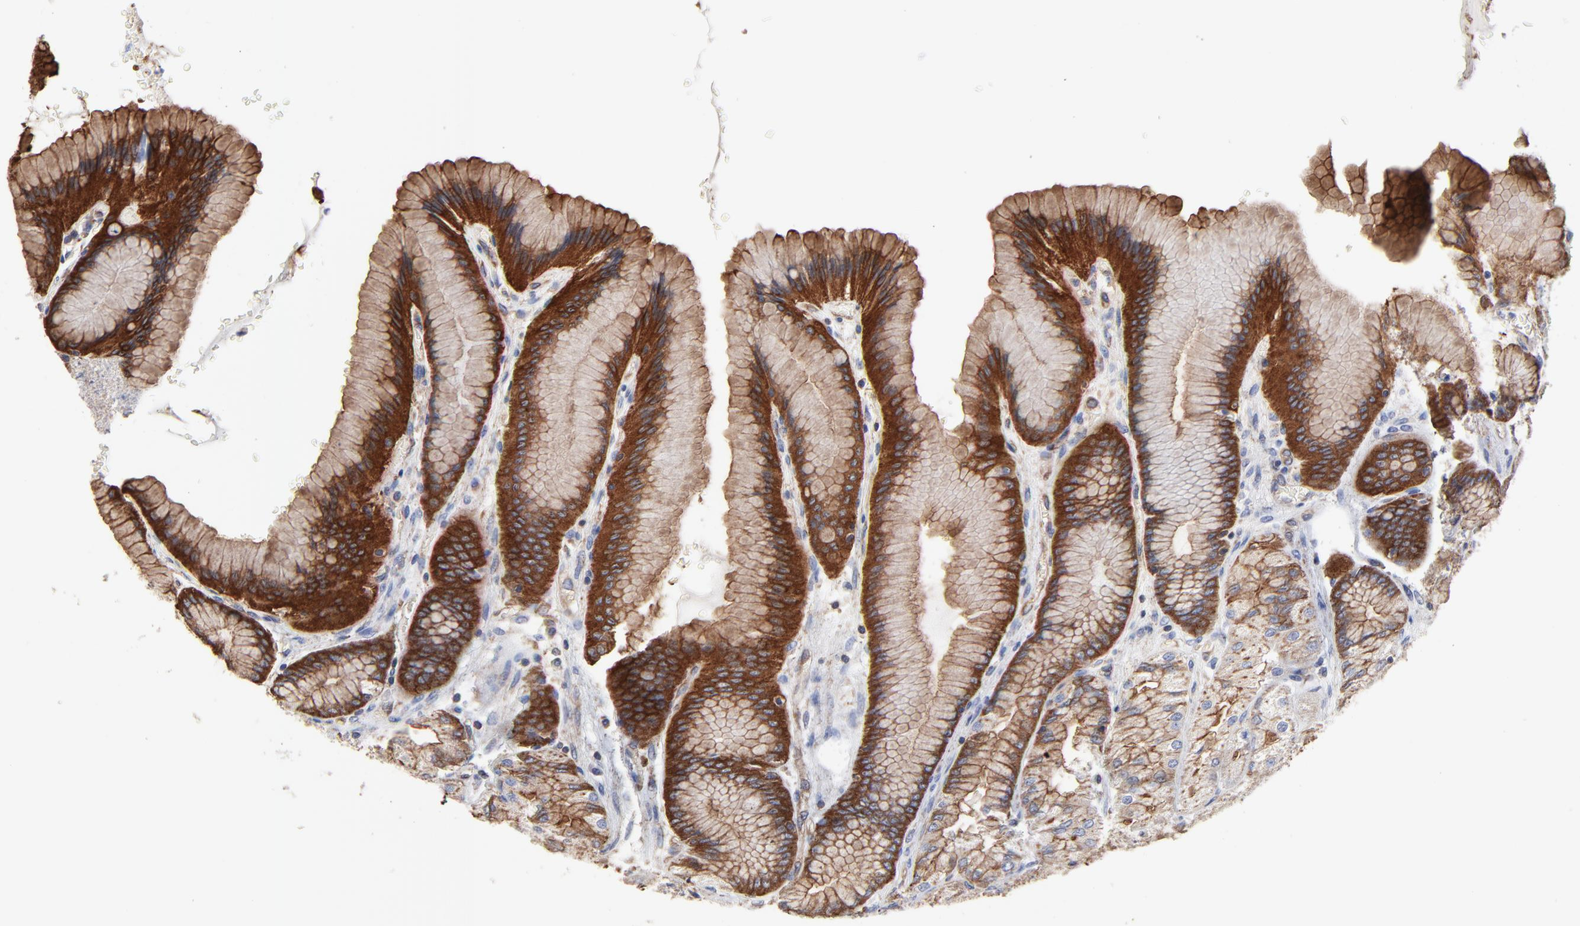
{"staining": {"intensity": "strong", "quantity": ">75%", "location": "cytoplasmic/membranous"}, "tissue": "stomach", "cell_type": "Glandular cells", "image_type": "normal", "snomed": [{"axis": "morphology", "description": "Normal tissue, NOS"}, {"axis": "morphology", "description": "Adenocarcinoma, NOS"}, {"axis": "topography", "description": "Stomach"}, {"axis": "topography", "description": "Stomach, lower"}], "caption": "This photomicrograph shows benign stomach stained with immunohistochemistry (IHC) to label a protein in brown. The cytoplasmic/membranous of glandular cells show strong positivity for the protein. Nuclei are counter-stained blue.", "gene": "CD2AP", "patient": {"sex": "female", "age": 65}}